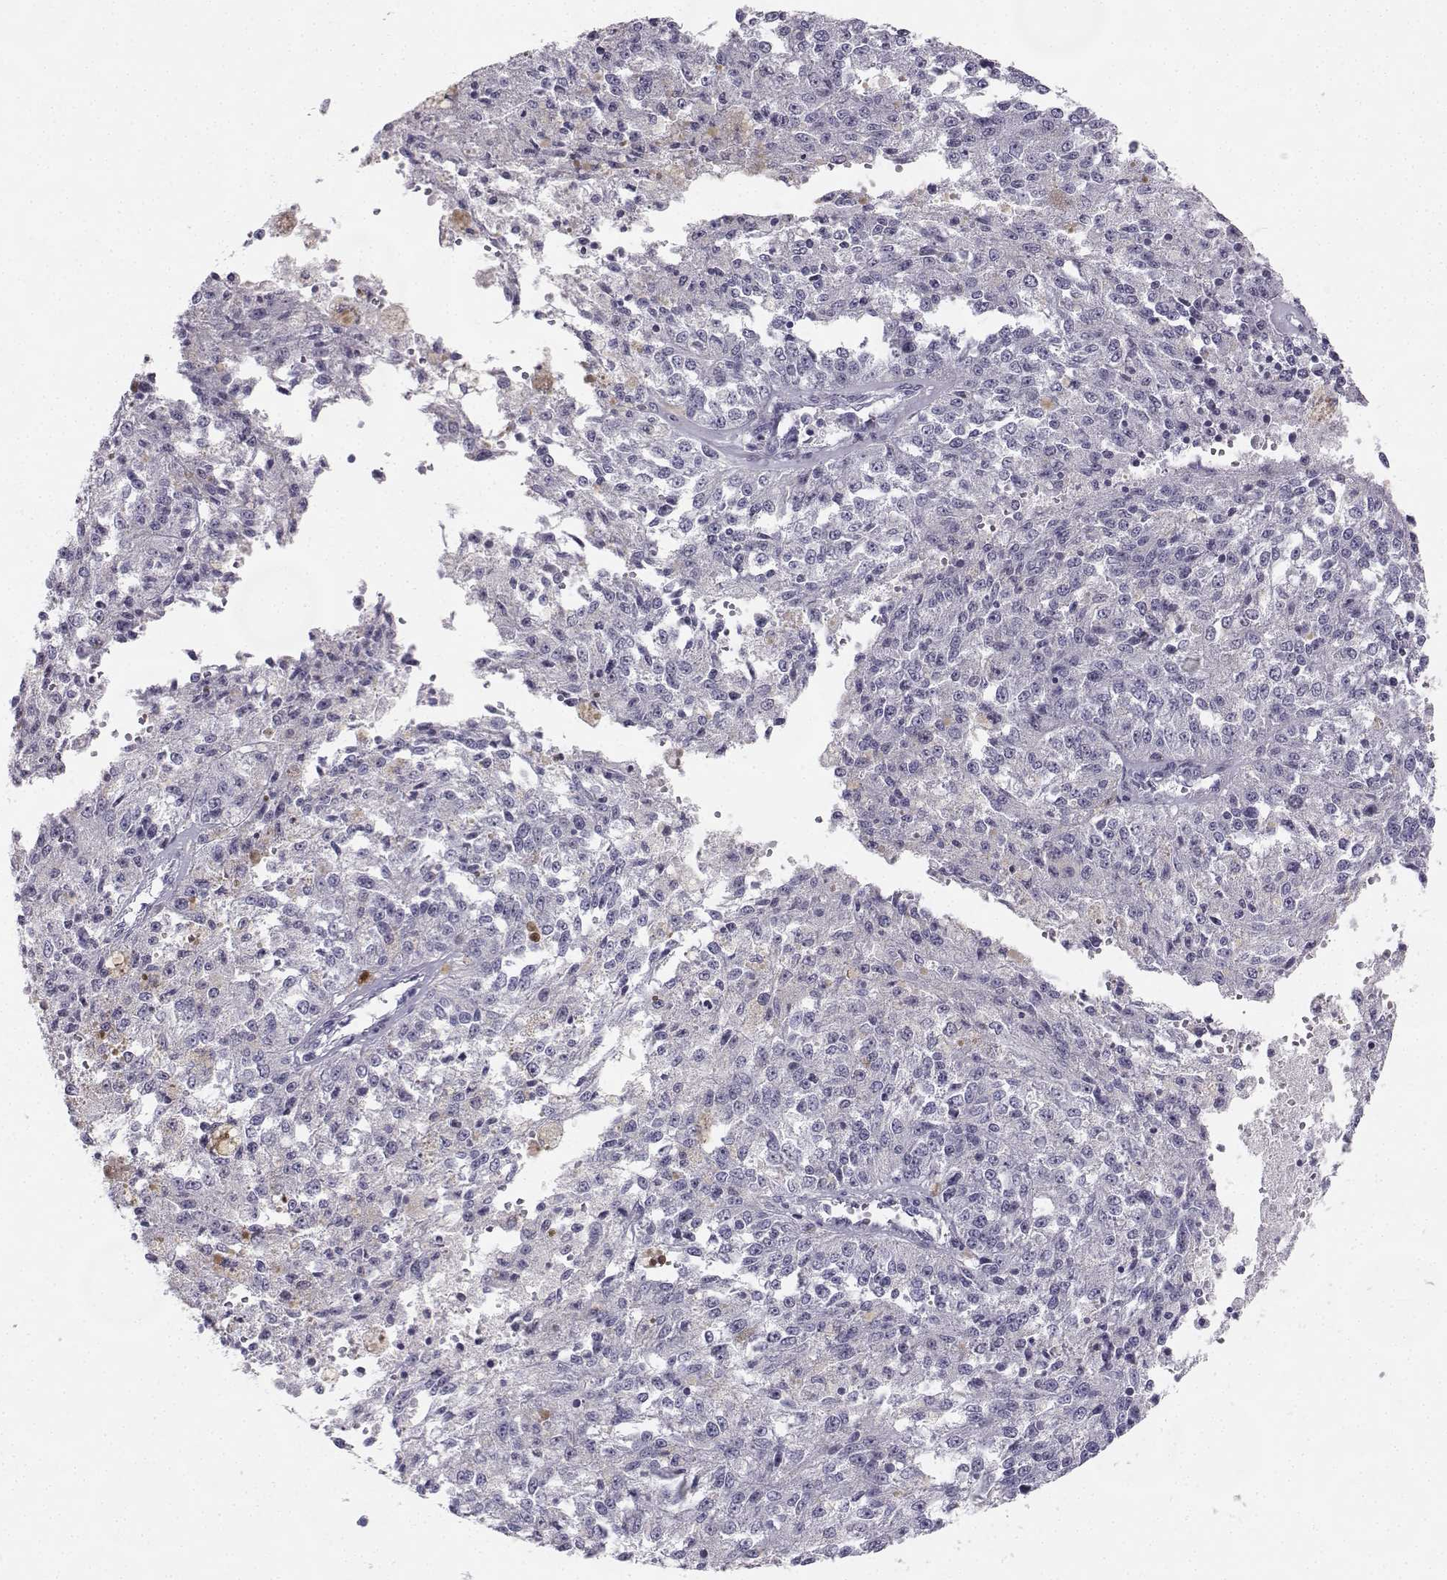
{"staining": {"intensity": "negative", "quantity": "none", "location": "none"}, "tissue": "melanoma", "cell_type": "Tumor cells", "image_type": "cancer", "snomed": [{"axis": "morphology", "description": "Malignant melanoma, Metastatic site"}, {"axis": "topography", "description": "Lymph node"}], "caption": "This is a histopathology image of immunohistochemistry staining of malignant melanoma (metastatic site), which shows no positivity in tumor cells.", "gene": "SYCE1", "patient": {"sex": "female", "age": 64}}